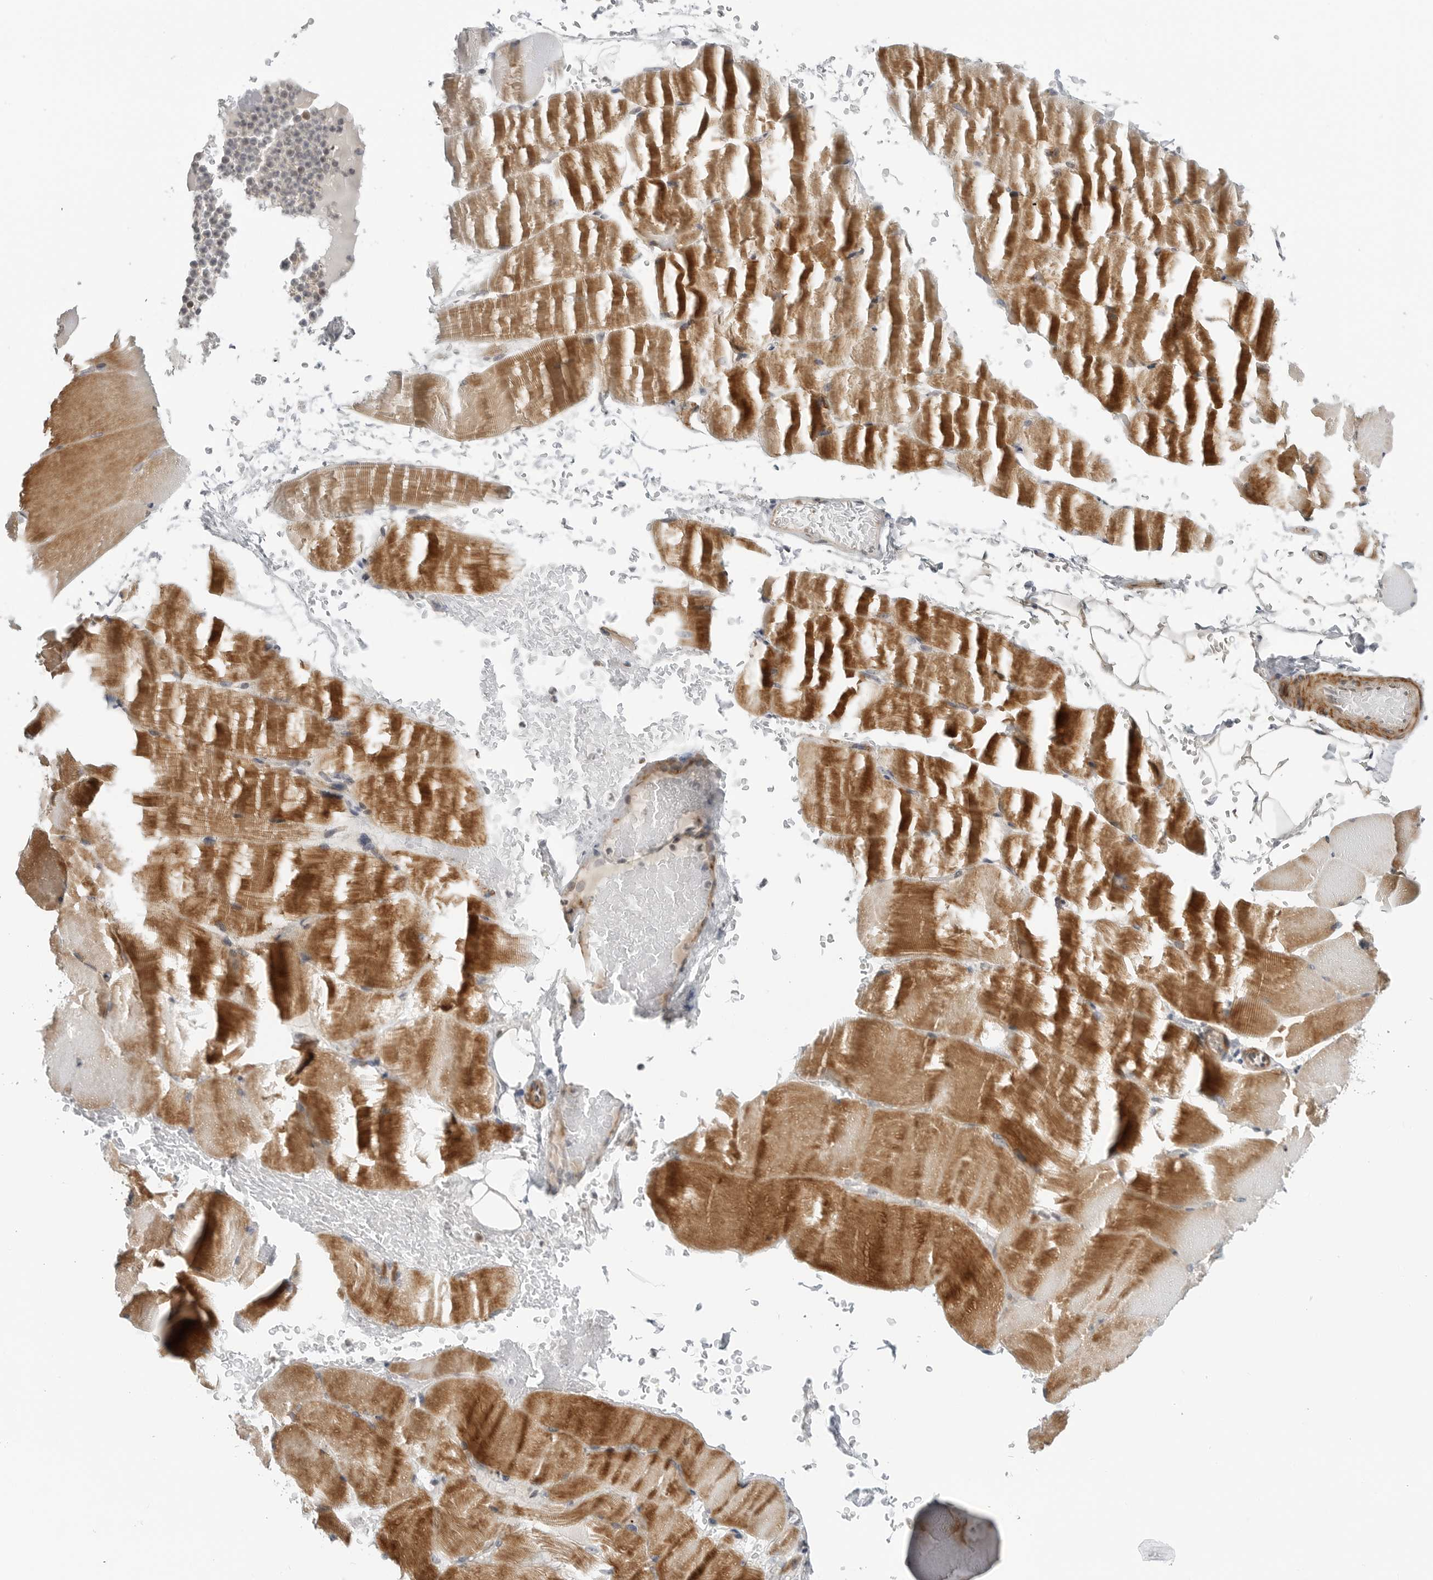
{"staining": {"intensity": "strong", "quantity": "25%-75%", "location": "cytoplasmic/membranous"}, "tissue": "skeletal muscle", "cell_type": "Myocytes", "image_type": "normal", "snomed": [{"axis": "morphology", "description": "Normal tissue, NOS"}, {"axis": "topography", "description": "Skeletal muscle"}, {"axis": "topography", "description": "Parathyroid gland"}], "caption": "The histopathology image displays immunohistochemical staining of normal skeletal muscle. There is strong cytoplasmic/membranous positivity is appreciated in about 25%-75% of myocytes.", "gene": "PEX2", "patient": {"sex": "female", "age": 37}}